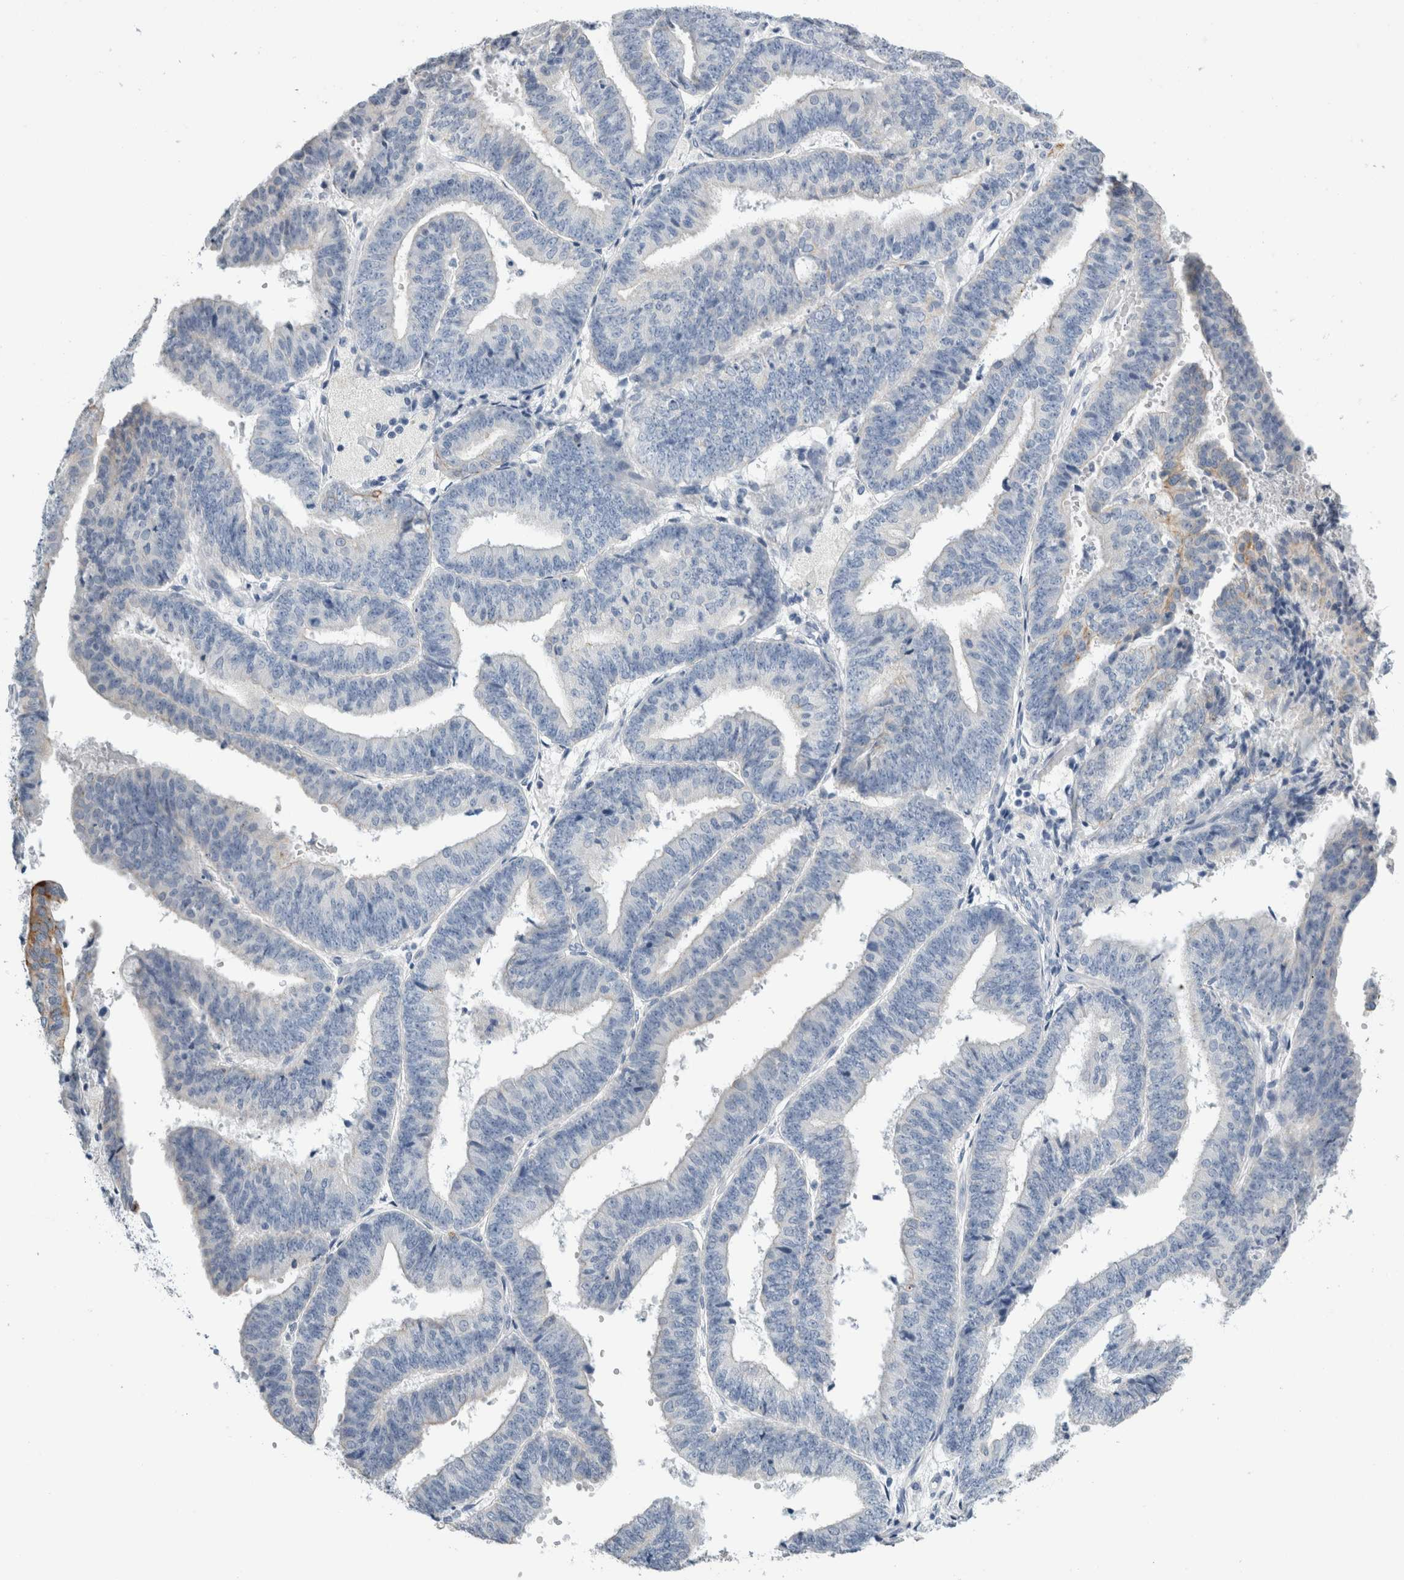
{"staining": {"intensity": "moderate", "quantity": "<25%", "location": "cytoplasmic/membranous"}, "tissue": "endometrial cancer", "cell_type": "Tumor cells", "image_type": "cancer", "snomed": [{"axis": "morphology", "description": "Adenocarcinoma, NOS"}, {"axis": "topography", "description": "Endometrium"}], "caption": "Immunohistochemical staining of endometrial adenocarcinoma exhibits low levels of moderate cytoplasmic/membranous protein staining in about <25% of tumor cells. (IHC, brightfield microscopy, high magnification).", "gene": "RPH3AL", "patient": {"sex": "female", "age": 63}}